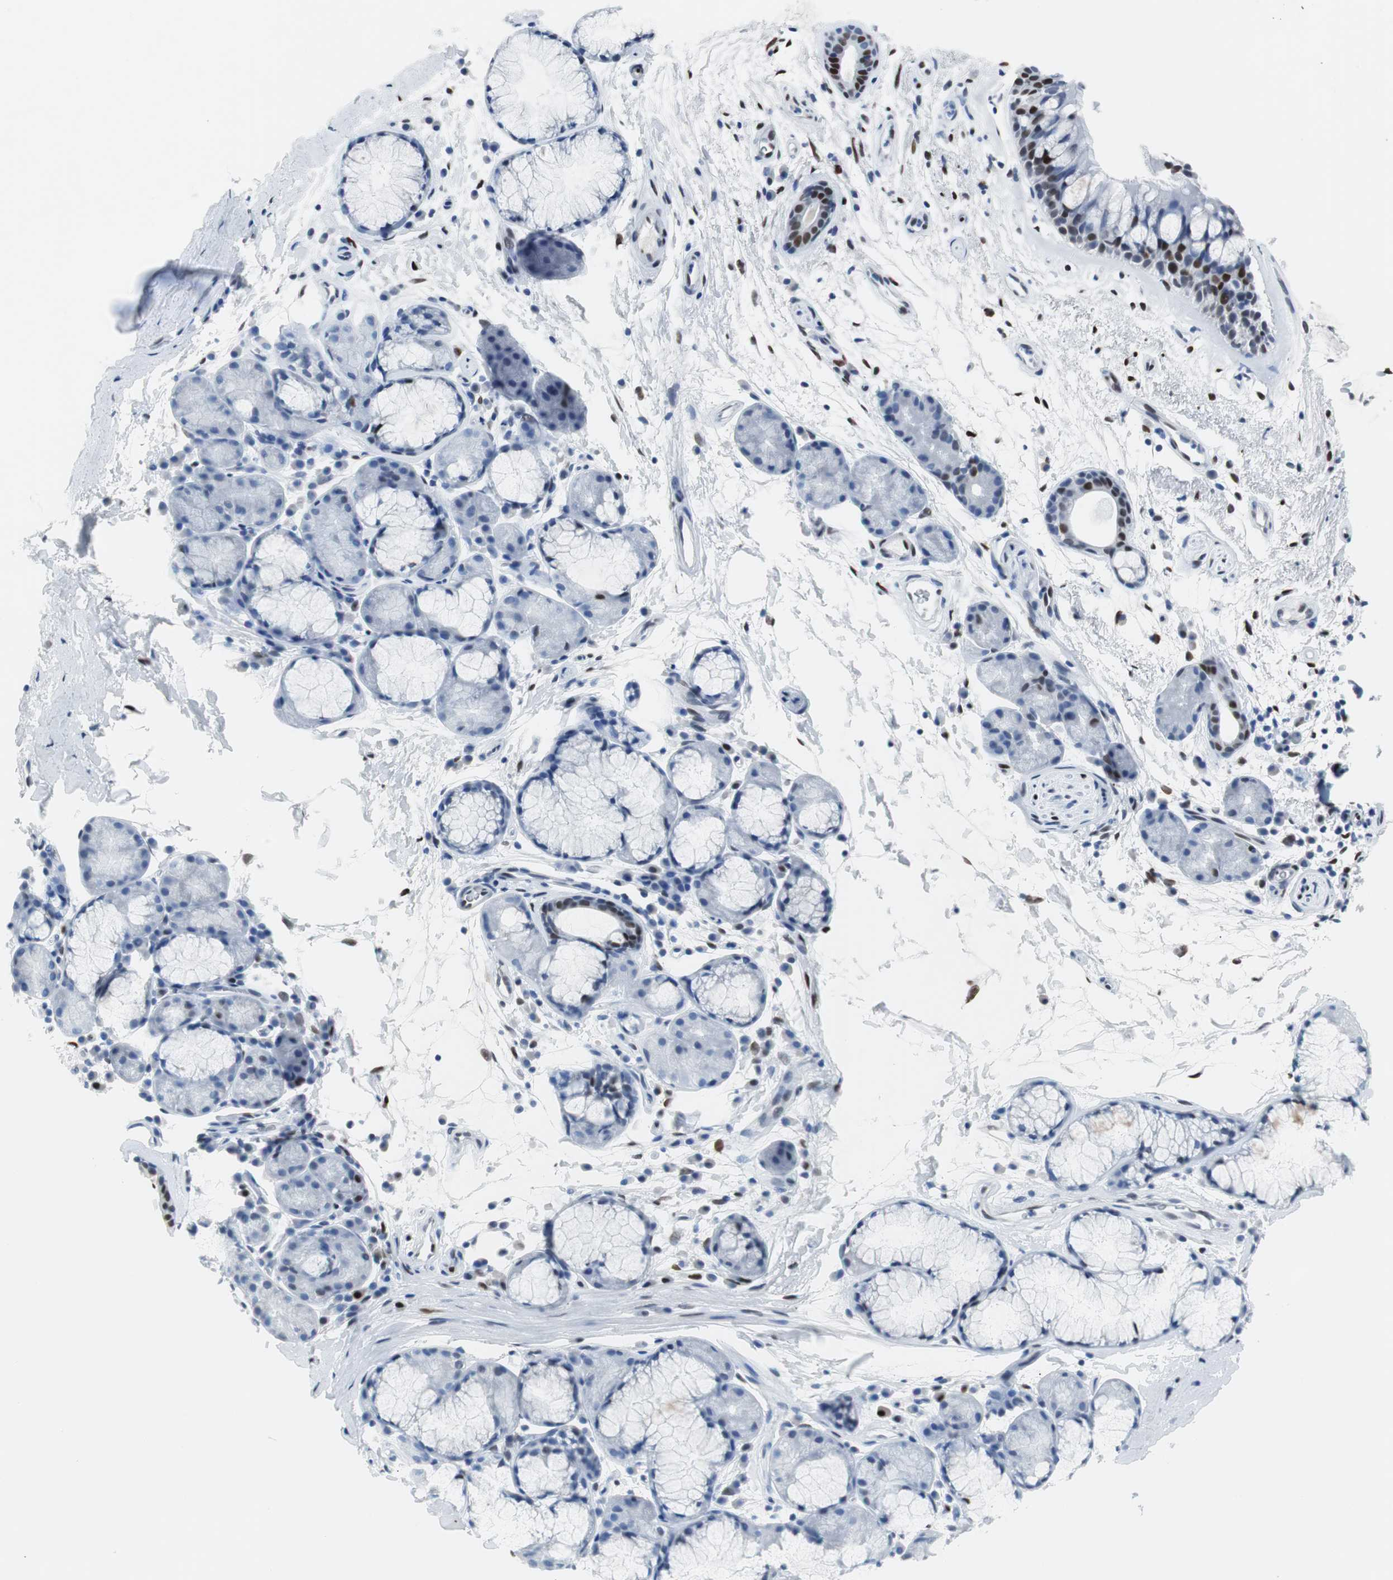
{"staining": {"intensity": "moderate", "quantity": ">75%", "location": "nuclear"}, "tissue": "bronchus", "cell_type": "Respiratory epithelial cells", "image_type": "normal", "snomed": [{"axis": "morphology", "description": "Normal tissue, NOS"}, {"axis": "topography", "description": "Bronchus"}], "caption": "Moderate nuclear protein staining is present in approximately >75% of respiratory epithelial cells in bronchus.", "gene": "JUN", "patient": {"sex": "female", "age": 54}}